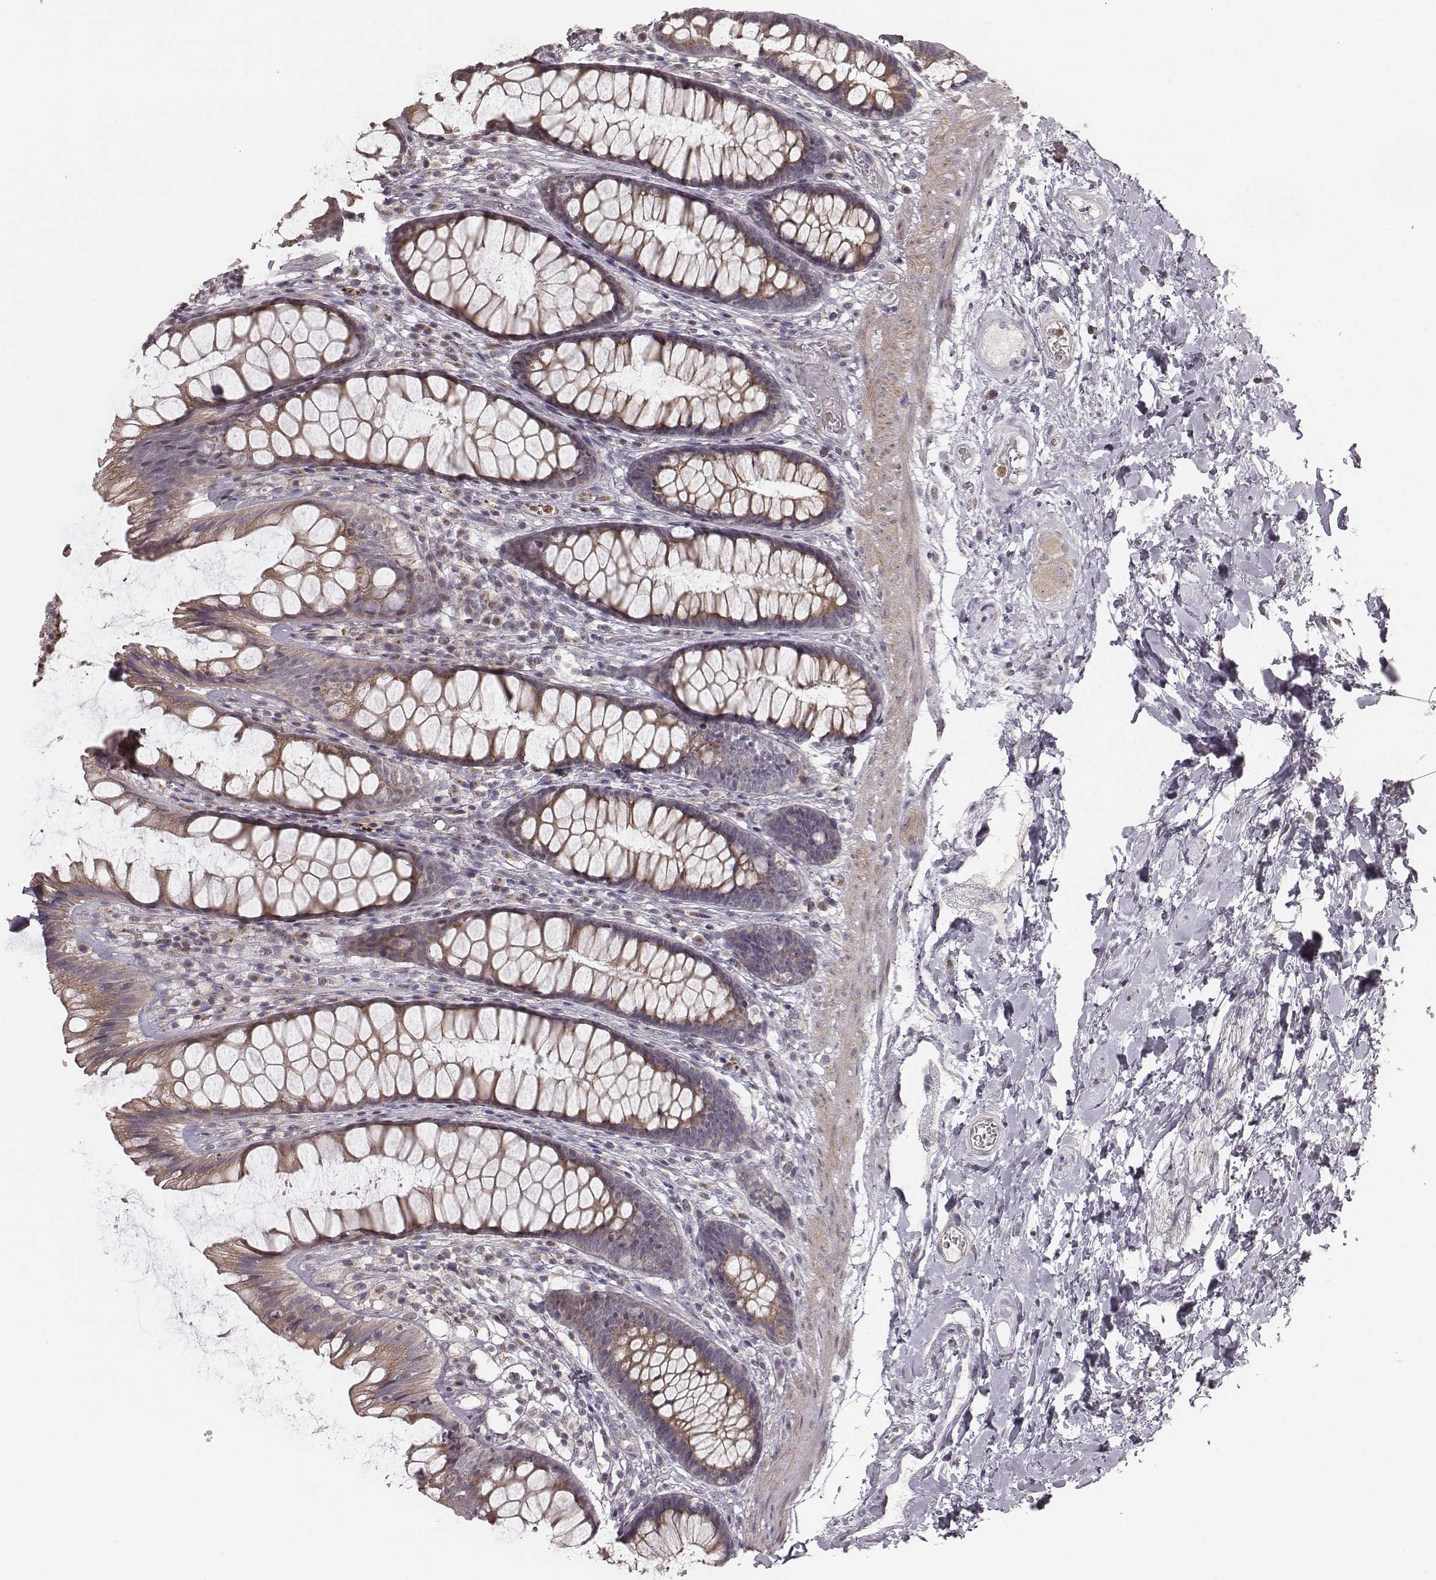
{"staining": {"intensity": "moderate", "quantity": ">75%", "location": "cytoplasmic/membranous"}, "tissue": "rectum", "cell_type": "Glandular cells", "image_type": "normal", "snomed": [{"axis": "morphology", "description": "Normal tissue, NOS"}, {"axis": "topography", "description": "Rectum"}], "caption": "Moderate cytoplasmic/membranous expression is appreciated in approximately >75% of glandular cells in benign rectum.", "gene": "ABCA7", "patient": {"sex": "male", "age": 72}}